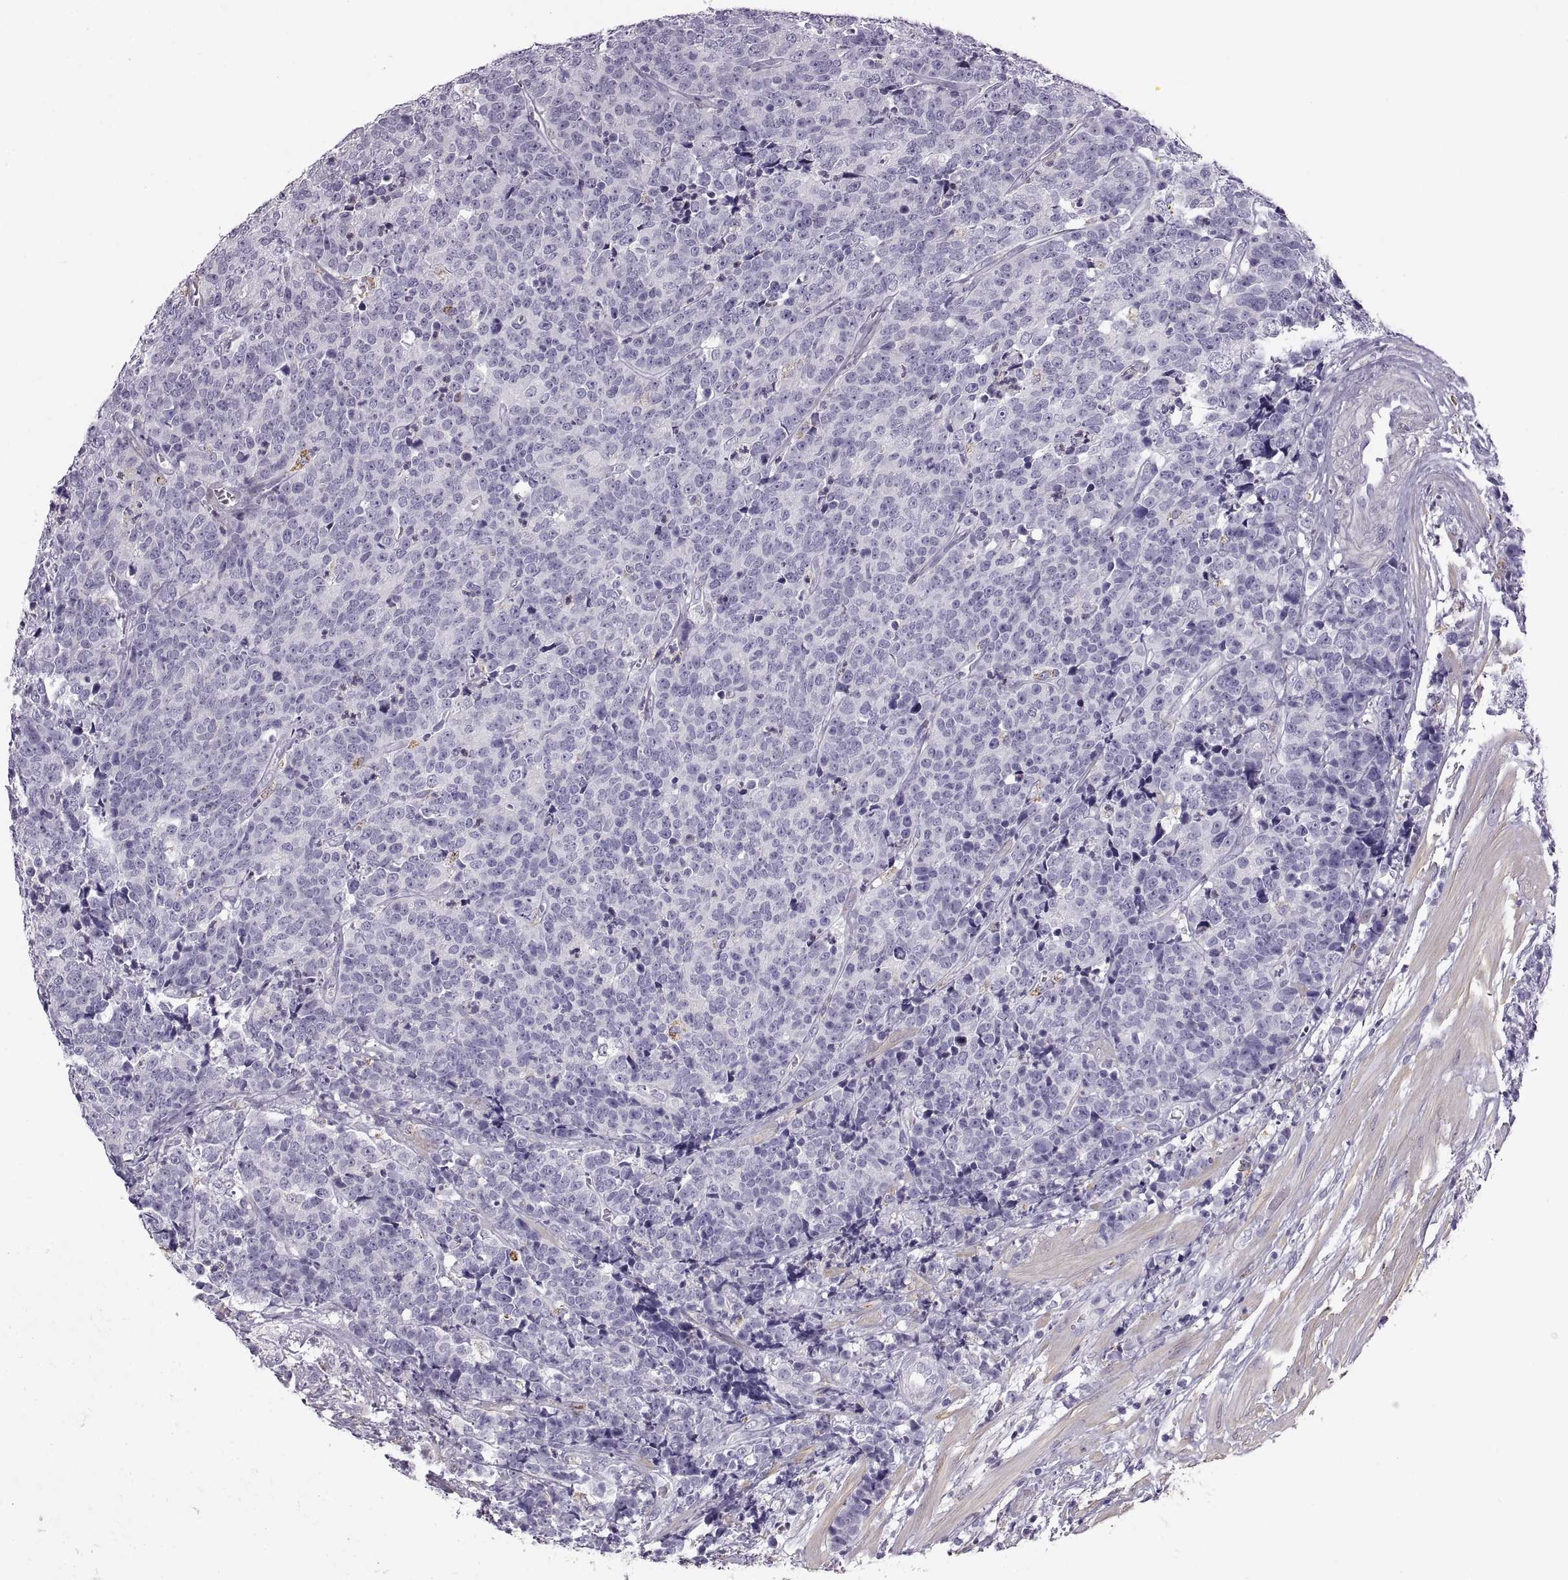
{"staining": {"intensity": "negative", "quantity": "none", "location": "none"}, "tissue": "prostate cancer", "cell_type": "Tumor cells", "image_type": "cancer", "snomed": [{"axis": "morphology", "description": "Adenocarcinoma, NOS"}, {"axis": "topography", "description": "Prostate"}], "caption": "Protein analysis of prostate cancer reveals no significant expression in tumor cells.", "gene": "COL9A3", "patient": {"sex": "male", "age": 67}}